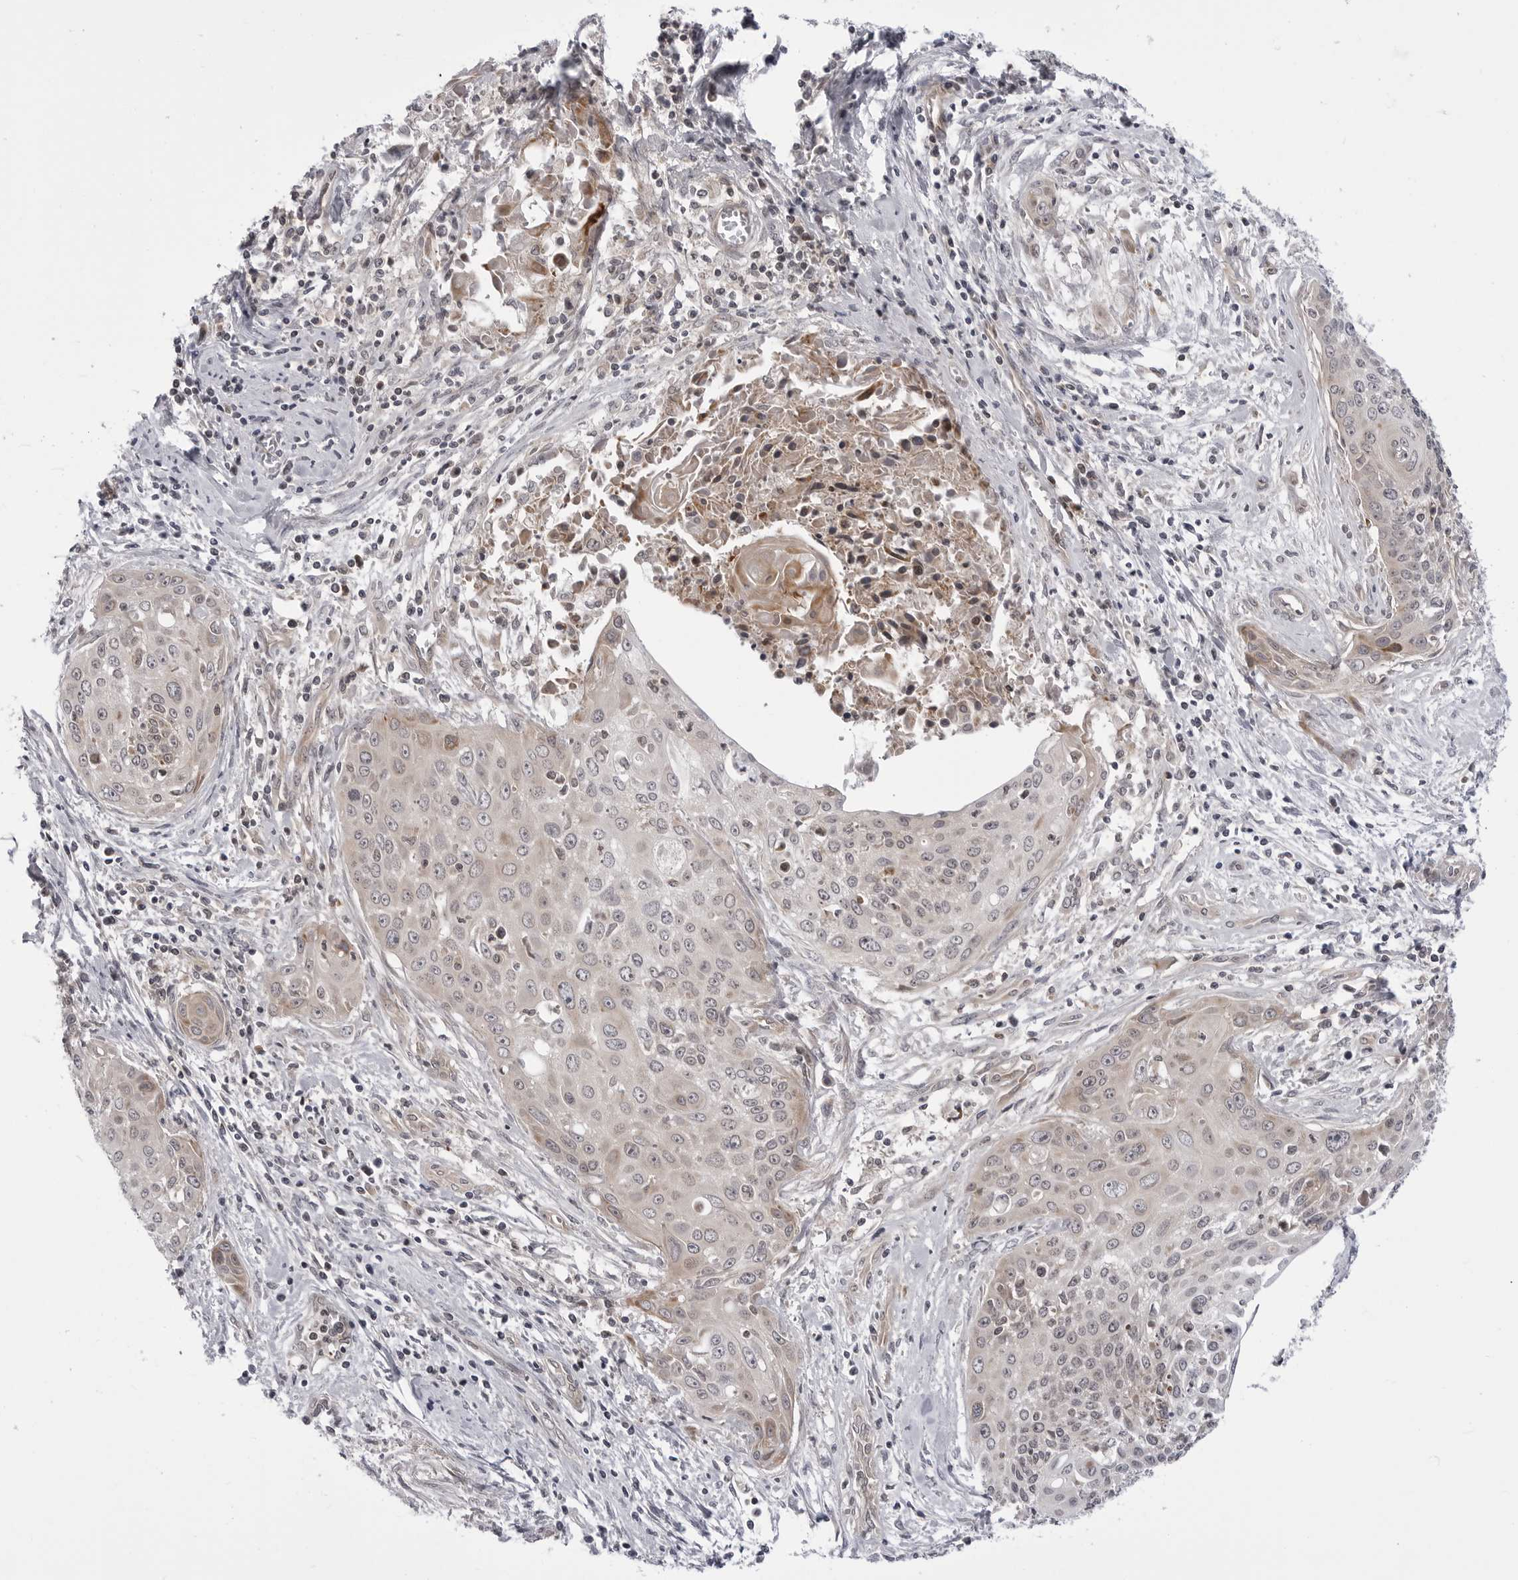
{"staining": {"intensity": "weak", "quantity": "<25%", "location": "cytoplasmic/membranous"}, "tissue": "cervical cancer", "cell_type": "Tumor cells", "image_type": "cancer", "snomed": [{"axis": "morphology", "description": "Squamous cell carcinoma, NOS"}, {"axis": "topography", "description": "Cervix"}], "caption": "The image shows no significant staining in tumor cells of squamous cell carcinoma (cervical).", "gene": "CCDC18", "patient": {"sex": "female", "age": 55}}